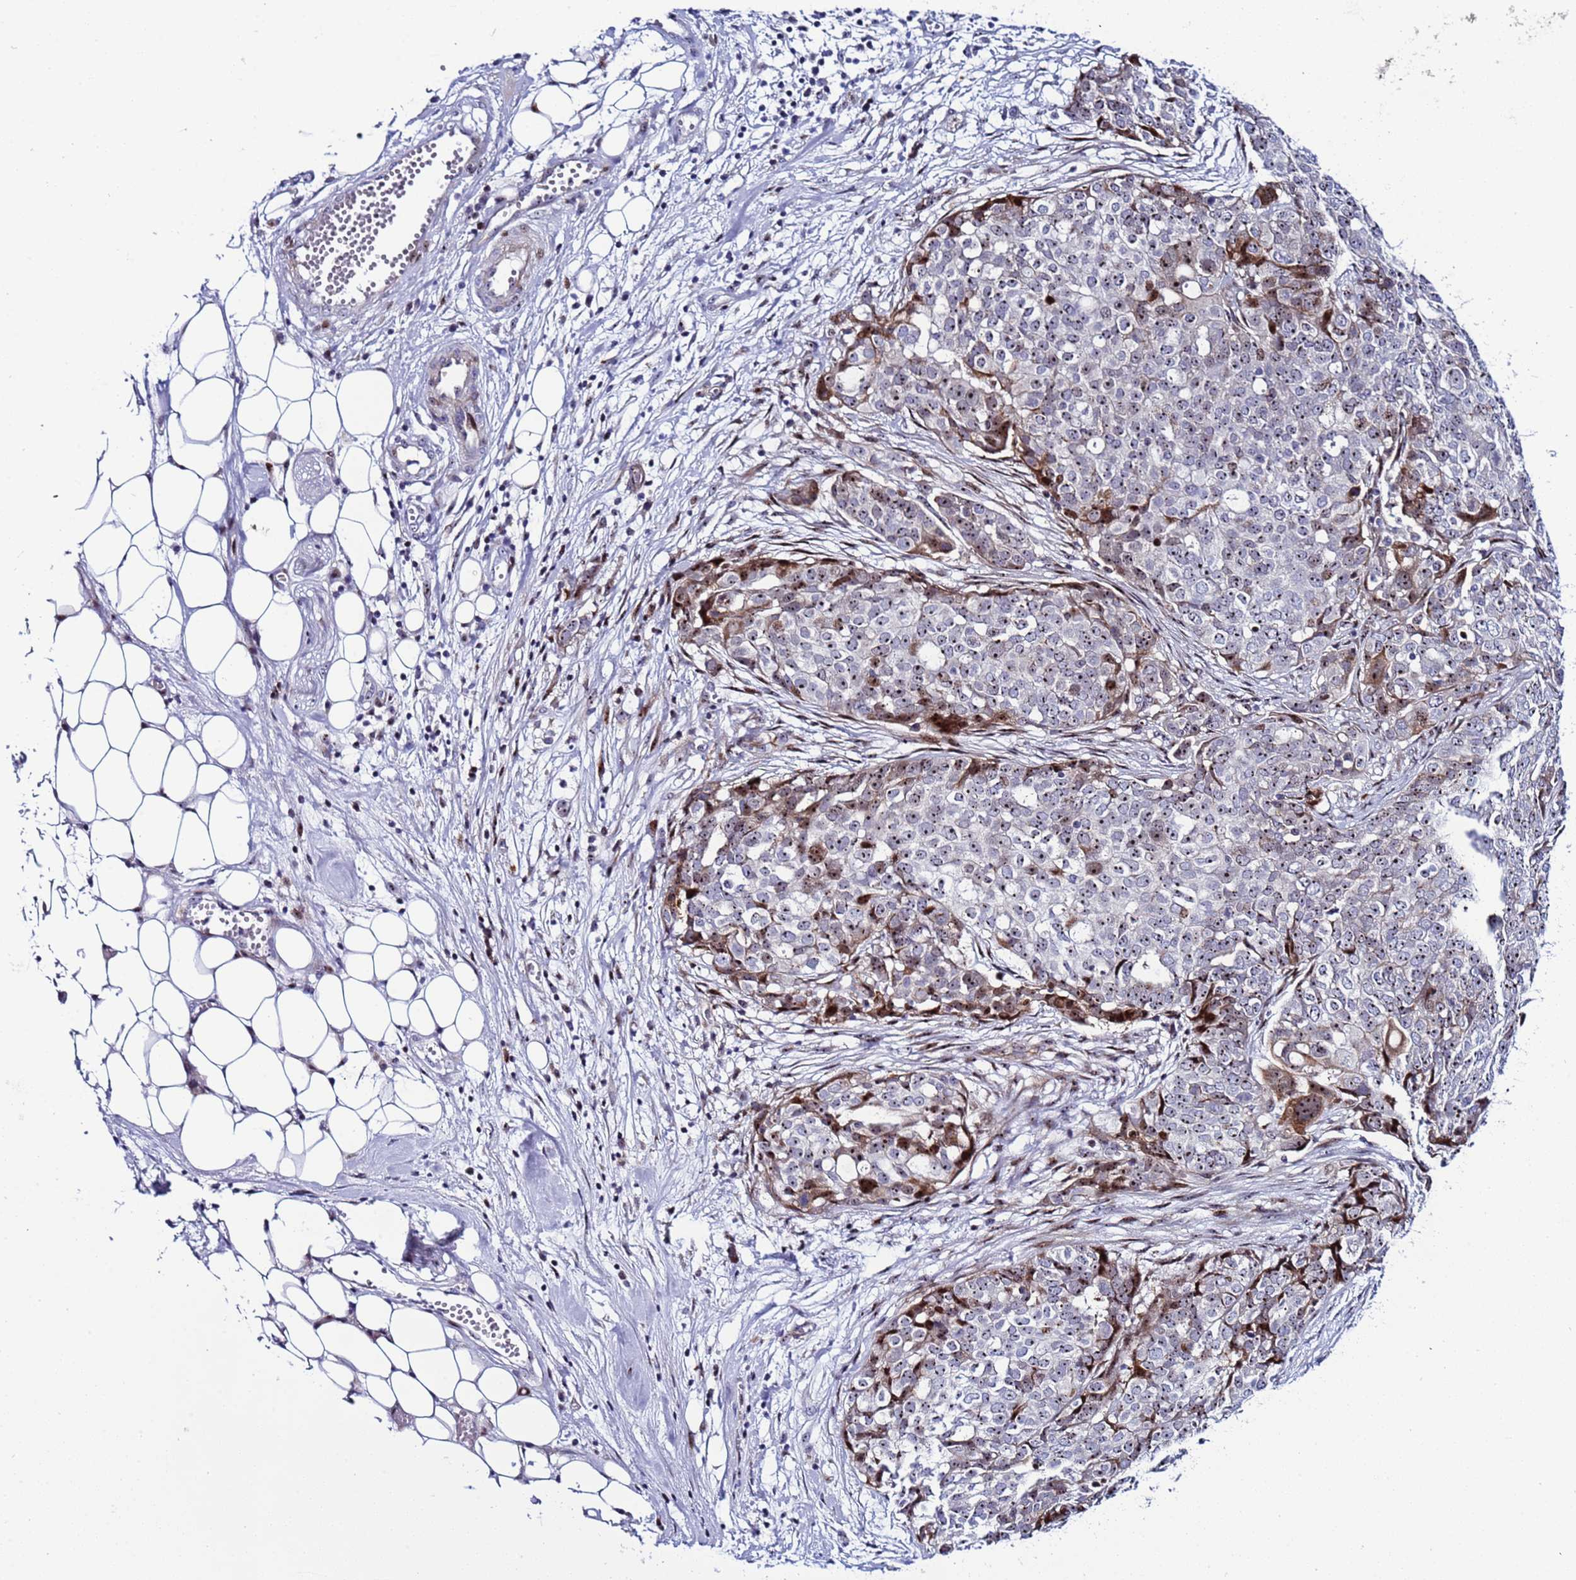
{"staining": {"intensity": "moderate", "quantity": "<25%", "location": "cytoplasmic/membranous,nuclear"}, "tissue": "ovarian cancer", "cell_type": "Tumor cells", "image_type": "cancer", "snomed": [{"axis": "morphology", "description": "Cystadenocarcinoma, serous, NOS"}, {"axis": "topography", "description": "Soft tissue"}, {"axis": "topography", "description": "Ovary"}], "caption": "This image demonstrates immunohistochemistry (IHC) staining of human serous cystadenocarcinoma (ovarian), with low moderate cytoplasmic/membranous and nuclear positivity in approximately <25% of tumor cells.", "gene": "POP5", "patient": {"sex": "female", "age": 57}}